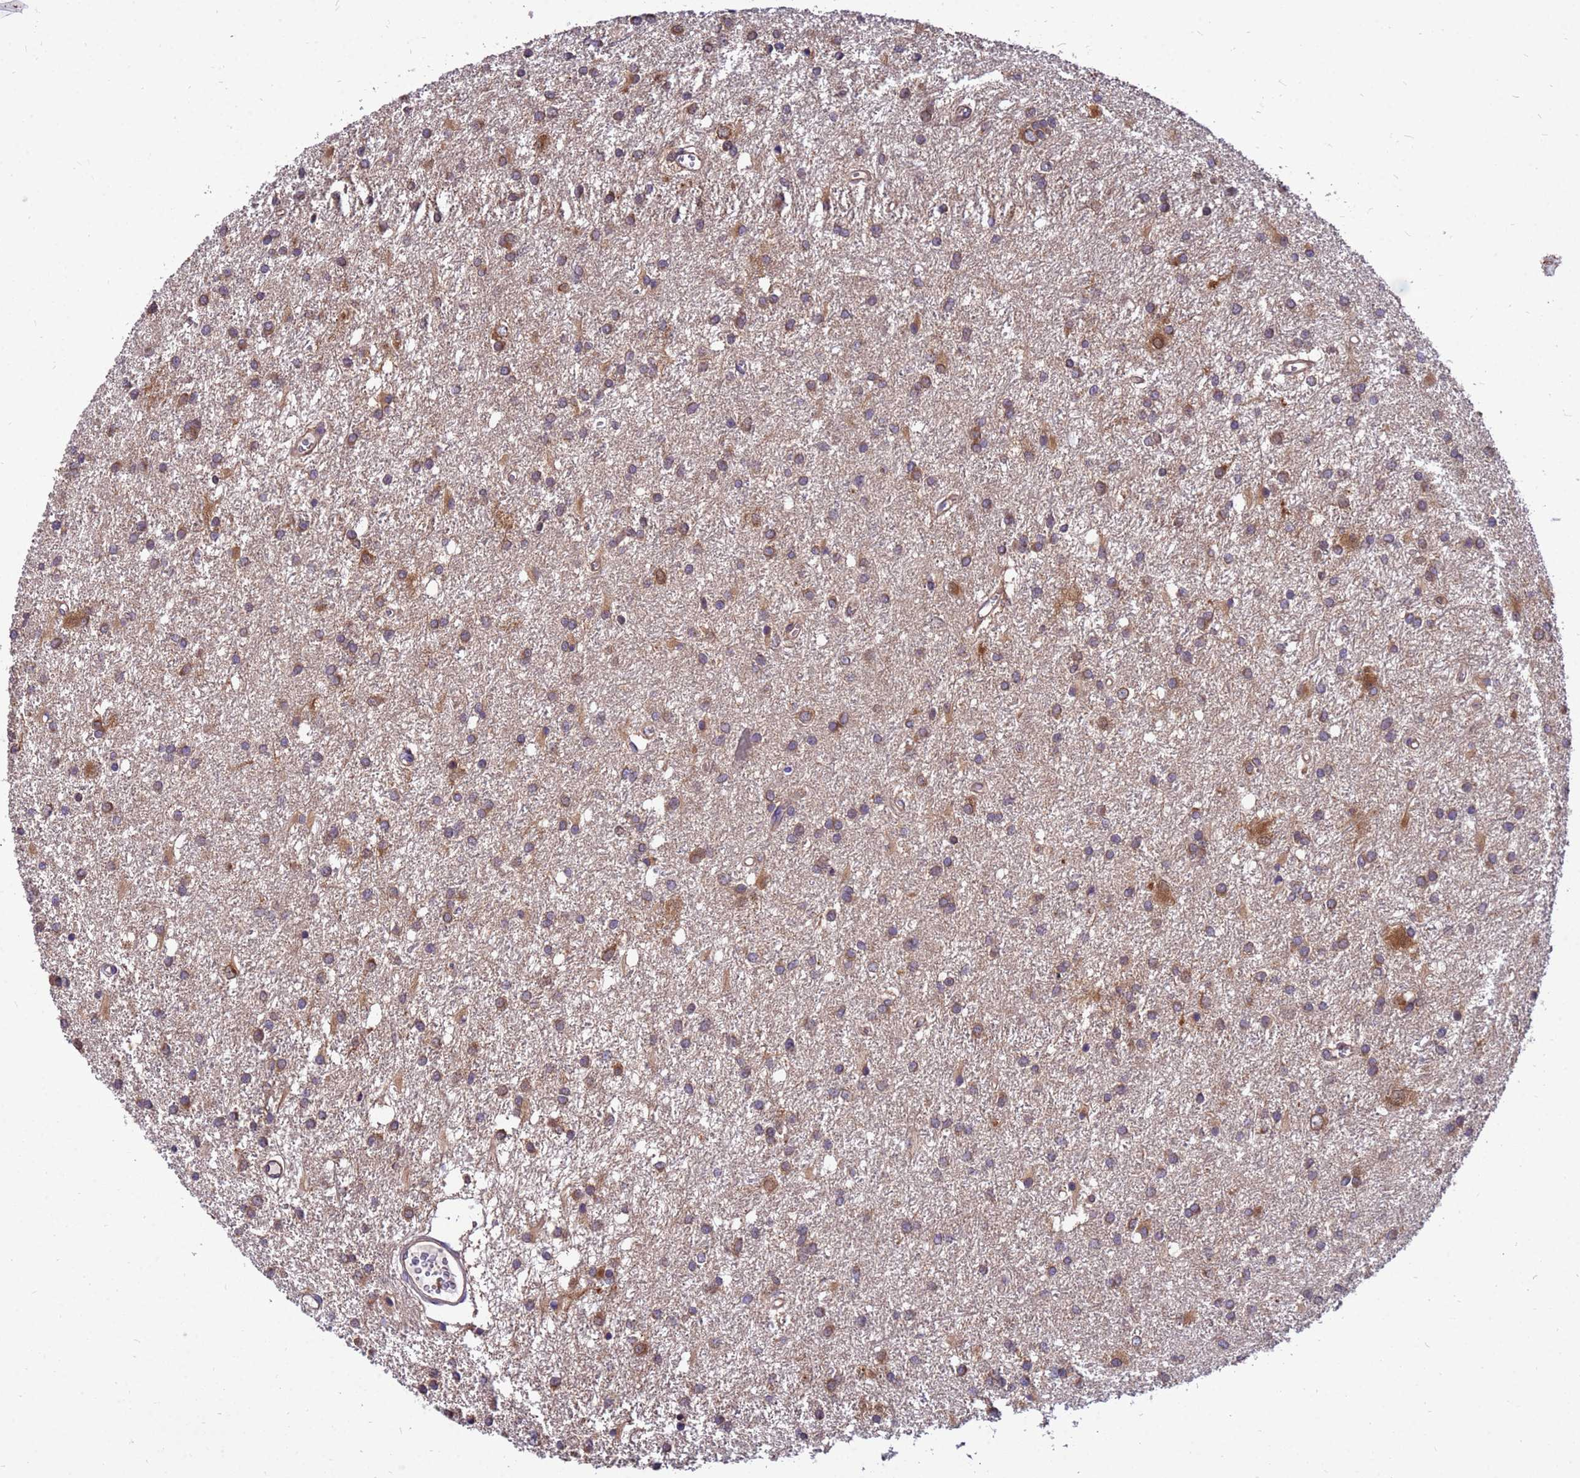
{"staining": {"intensity": "moderate", "quantity": "25%-75%", "location": "cytoplasmic/membranous"}, "tissue": "glioma", "cell_type": "Tumor cells", "image_type": "cancer", "snomed": [{"axis": "morphology", "description": "Glioma, malignant, High grade"}, {"axis": "topography", "description": "Brain"}], "caption": "The immunohistochemical stain shows moderate cytoplasmic/membranous staining in tumor cells of glioma tissue. (brown staining indicates protein expression, while blue staining denotes nuclei).", "gene": "GET3", "patient": {"sex": "female", "age": 50}}